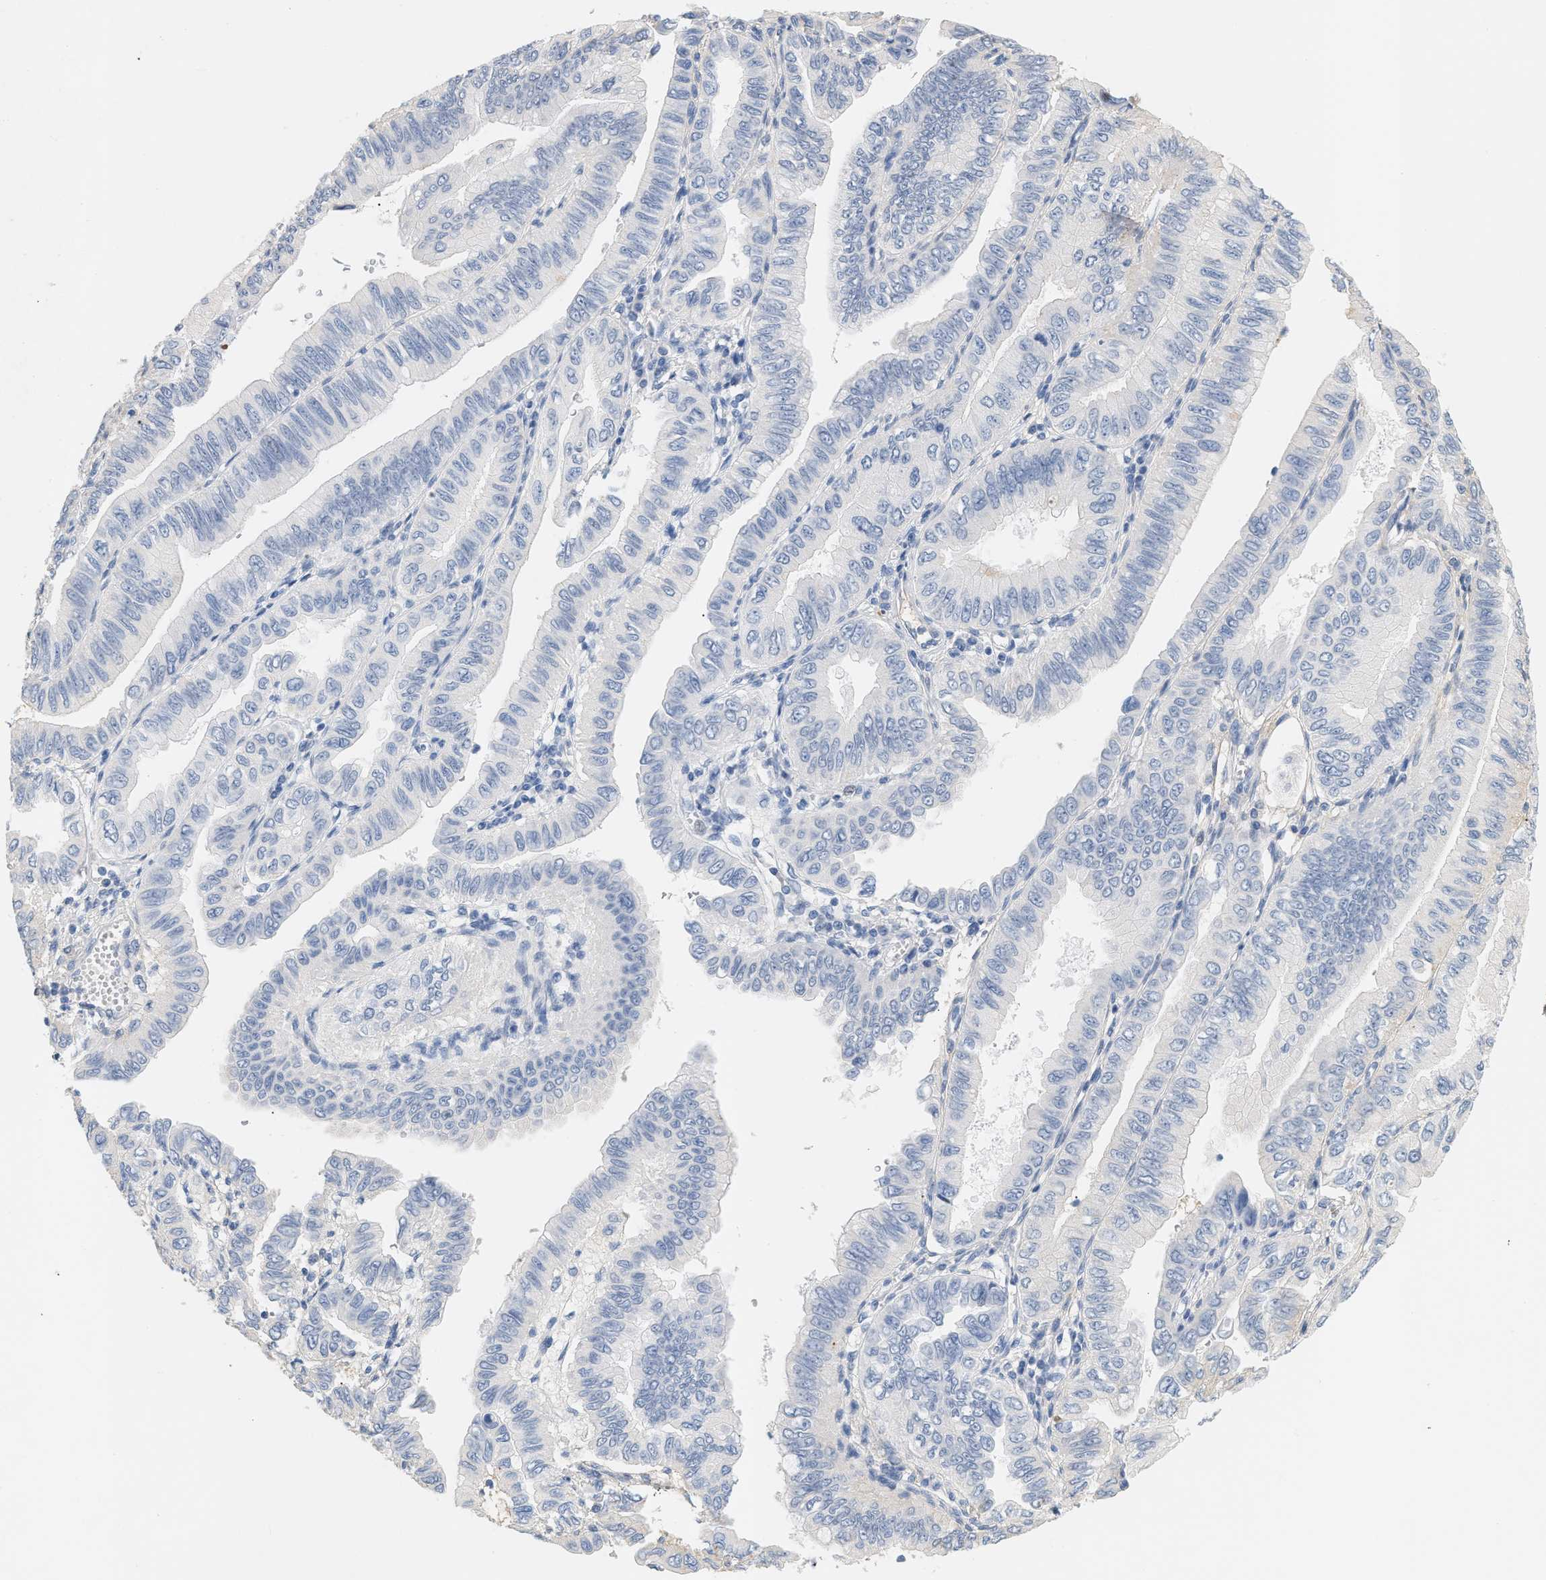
{"staining": {"intensity": "negative", "quantity": "none", "location": "none"}, "tissue": "pancreatic cancer", "cell_type": "Tumor cells", "image_type": "cancer", "snomed": [{"axis": "morphology", "description": "Normal tissue, NOS"}, {"axis": "topography", "description": "Lymph node"}], "caption": "Image shows no significant protein expression in tumor cells of pancreatic cancer.", "gene": "CFH", "patient": {"sex": "male", "age": 50}}